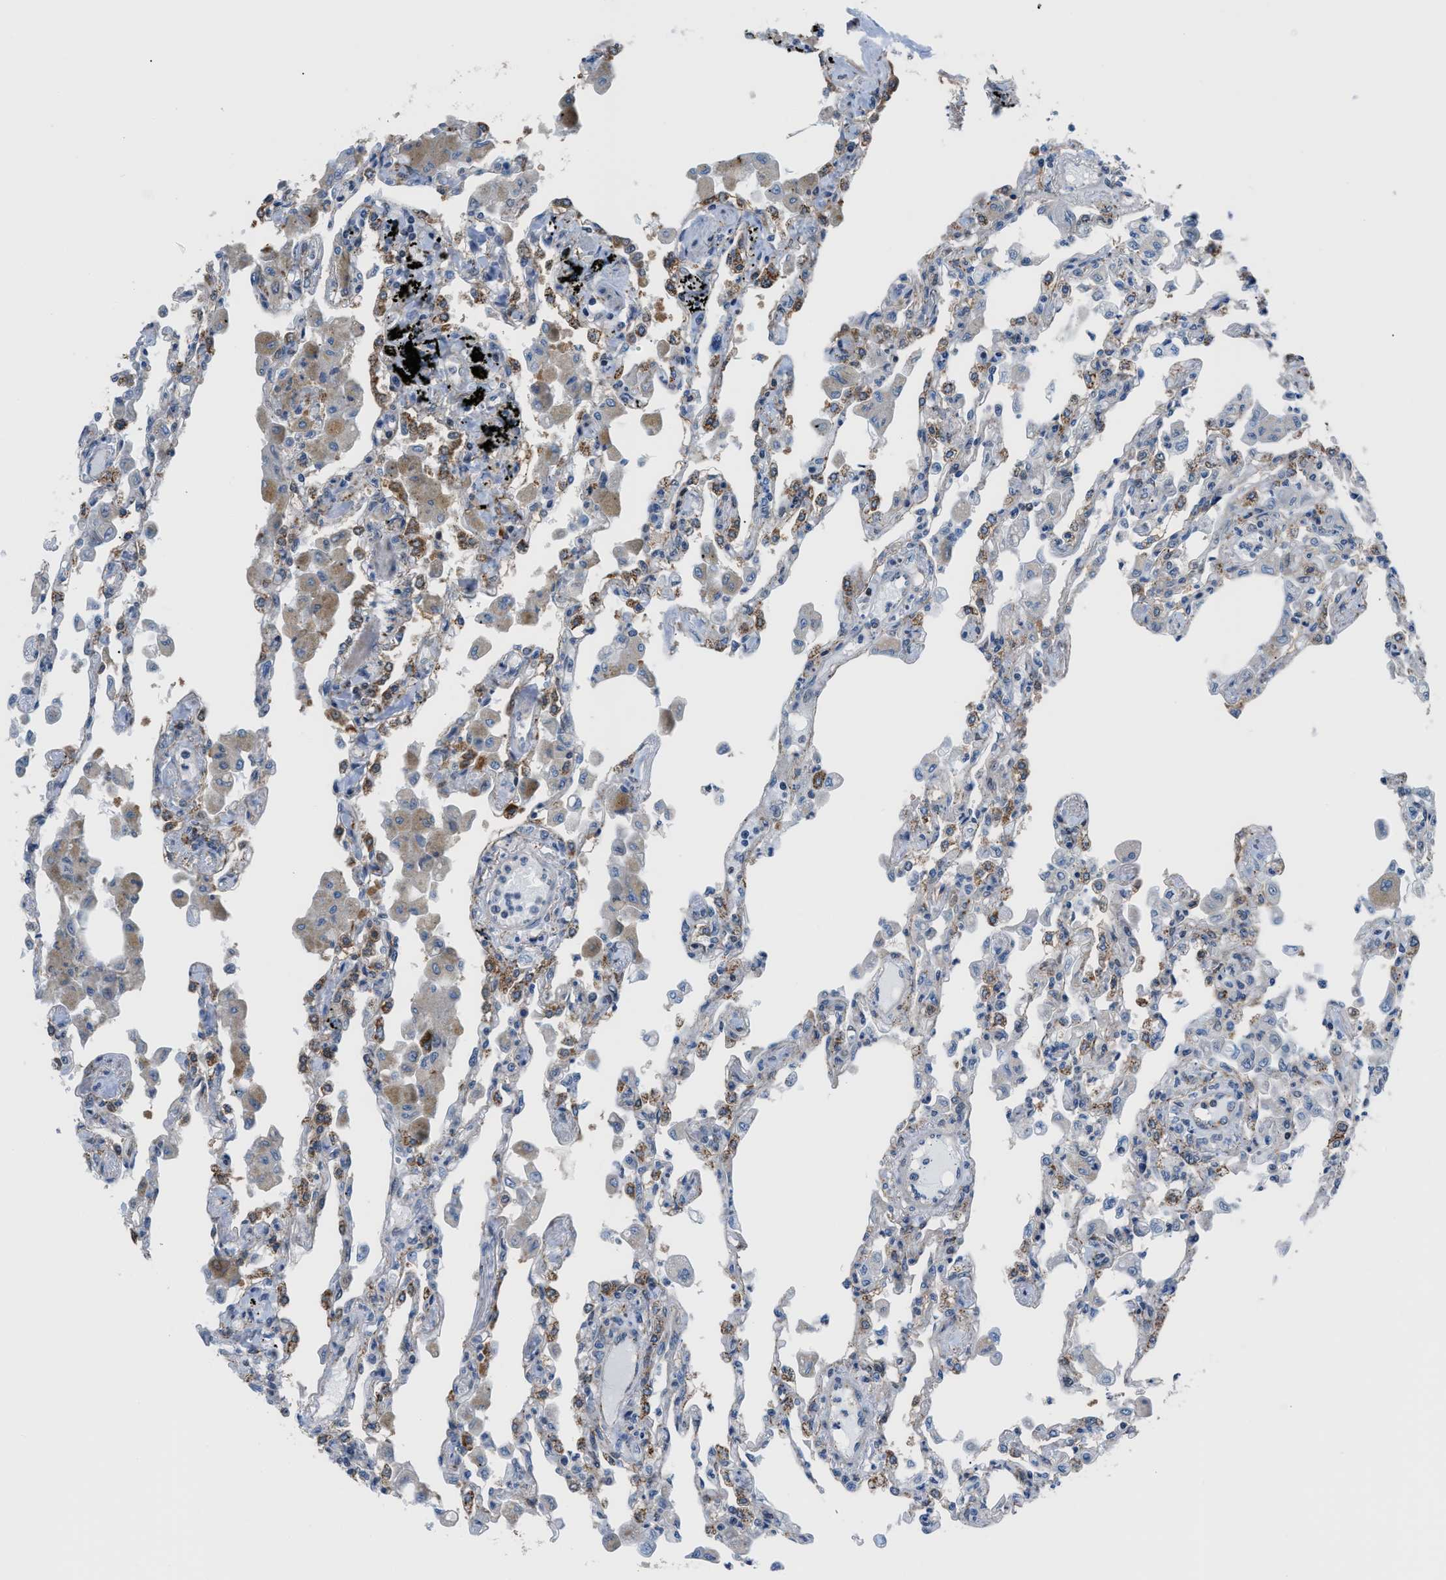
{"staining": {"intensity": "moderate", "quantity": "<25%", "location": "cytoplasmic/membranous"}, "tissue": "lung", "cell_type": "Alveolar cells", "image_type": "normal", "snomed": [{"axis": "morphology", "description": "Normal tissue, NOS"}, {"axis": "topography", "description": "Bronchus"}, {"axis": "topography", "description": "Lung"}], "caption": "Lung was stained to show a protein in brown. There is low levels of moderate cytoplasmic/membranous staining in approximately <25% of alveolar cells. (DAB (3,3'-diaminobenzidine) IHC with brightfield microscopy, high magnification).", "gene": "TMEM45B", "patient": {"sex": "female", "age": 49}}